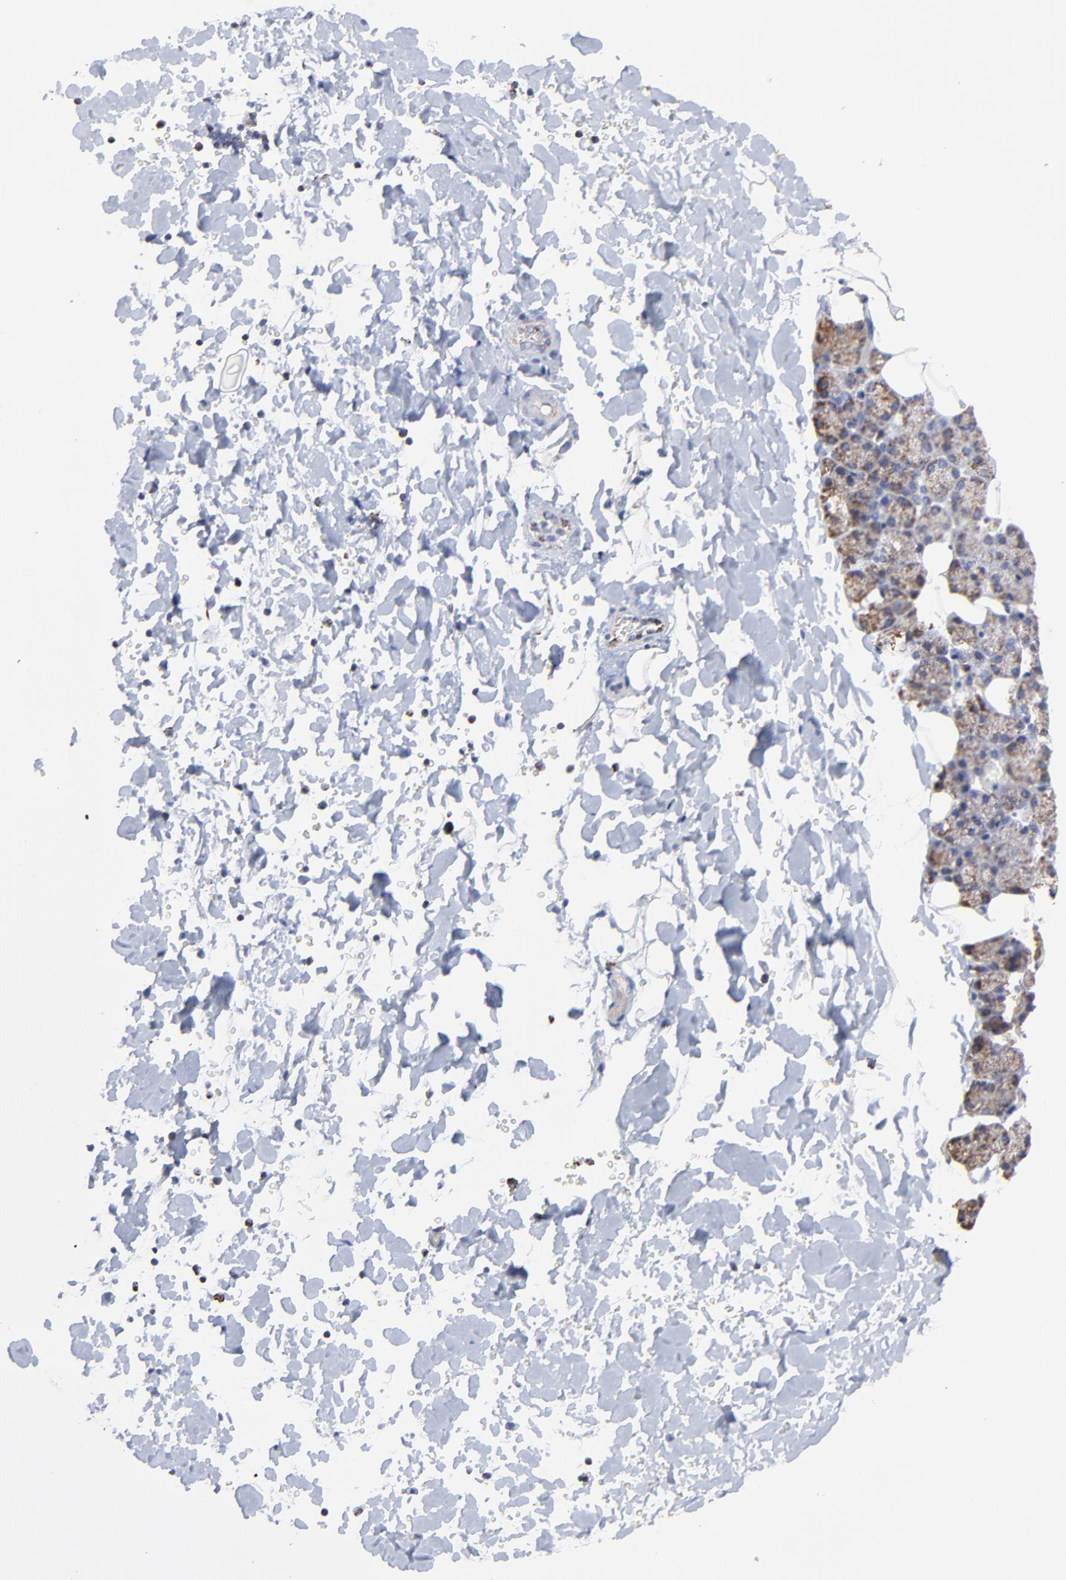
{"staining": {"intensity": "moderate", "quantity": "<25%", "location": "cytoplasmic/membranous"}, "tissue": "salivary gland", "cell_type": "Glandular cells", "image_type": "normal", "snomed": [{"axis": "morphology", "description": "Normal tissue, NOS"}, {"axis": "topography", "description": "Lymph node"}, {"axis": "topography", "description": "Salivary gland"}], "caption": "Brown immunohistochemical staining in benign human salivary gland reveals moderate cytoplasmic/membranous positivity in approximately <25% of glandular cells. (DAB (3,3'-diaminobenzidine) = brown stain, brightfield microscopy at high magnification).", "gene": "PINK1", "patient": {"sex": "male", "age": 8}}